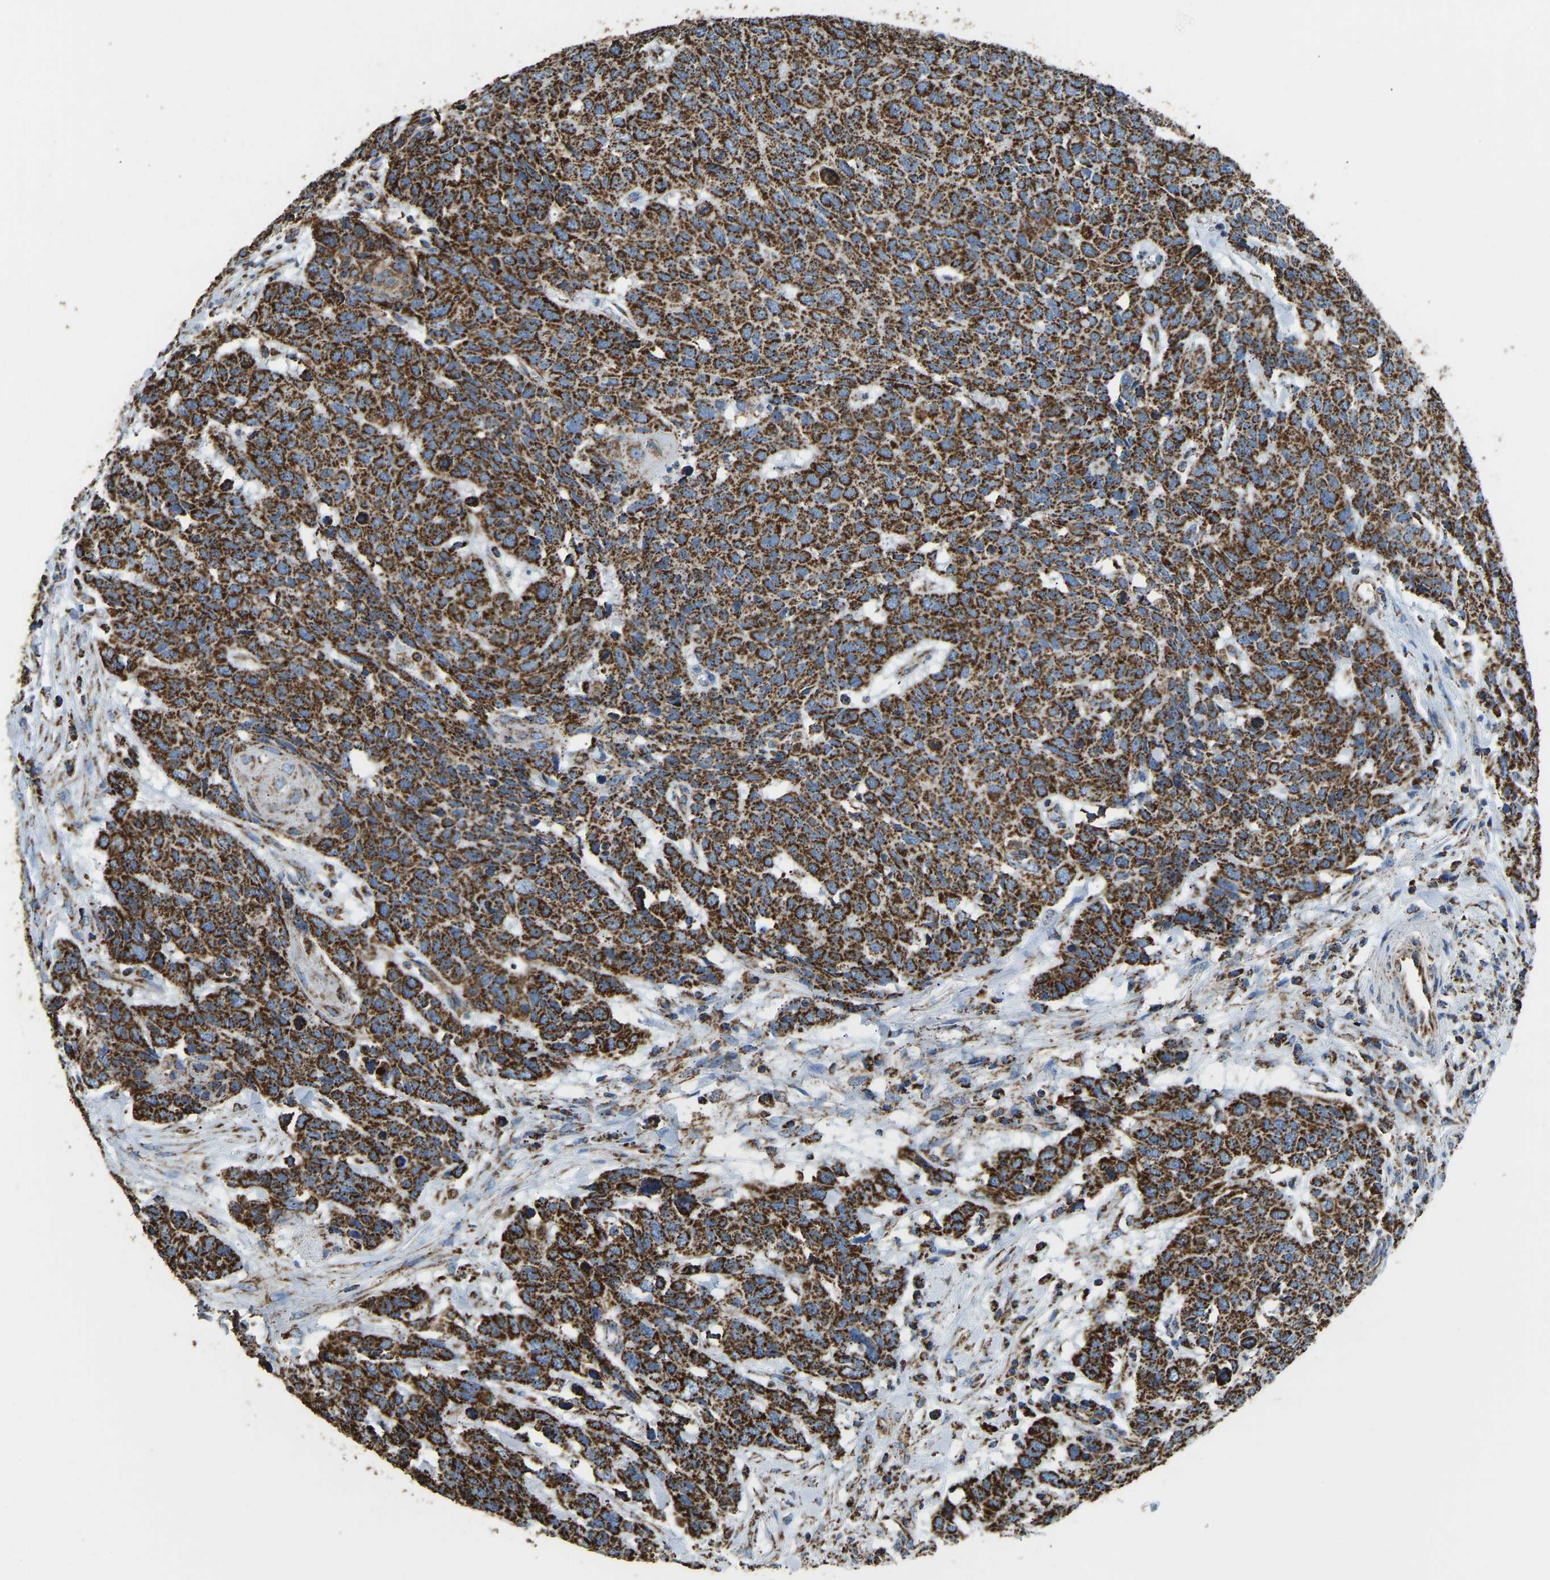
{"staining": {"intensity": "strong", "quantity": ">75%", "location": "cytoplasmic/membranous"}, "tissue": "head and neck cancer", "cell_type": "Tumor cells", "image_type": "cancer", "snomed": [{"axis": "morphology", "description": "Squamous cell carcinoma, NOS"}, {"axis": "topography", "description": "Head-Neck"}], "caption": "Protein expression analysis of head and neck squamous cell carcinoma exhibits strong cytoplasmic/membranous positivity in about >75% of tumor cells.", "gene": "IRX6", "patient": {"sex": "male", "age": 66}}